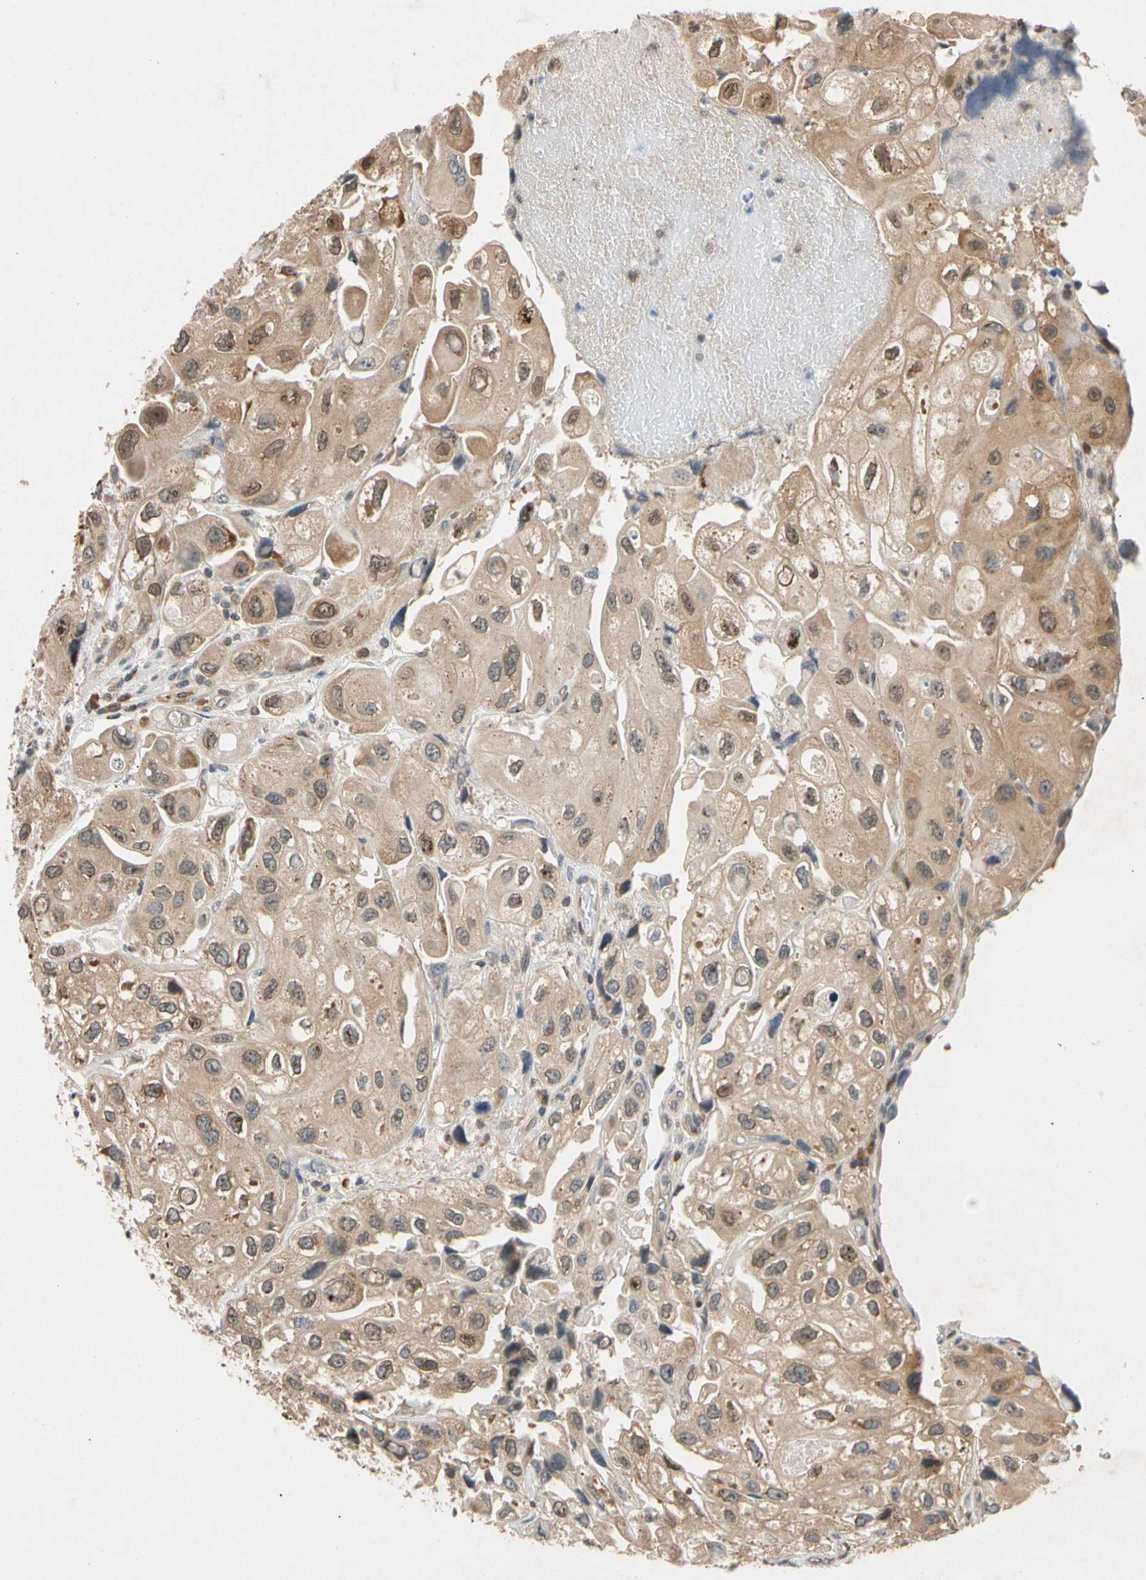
{"staining": {"intensity": "moderate", "quantity": ">75%", "location": "cytoplasmic/membranous,nuclear"}, "tissue": "urothelial cancer", "cell_type": "Tumor cells", "image_type": "cancer", "snomed": [{"axis": "morphology", "description": "Urothelial carcinoma, High grade"}, {"axis": "topography", "description": "Urinary bladder"}], "caption": "Tumor cells show medium levels of moderate cytoplasmic/membranous and nuclear positivity in approximately >75% of cells in human urothelial cancer.", "gene": "EIF1AX", "patient": {"sex": "female", "age": 64}}